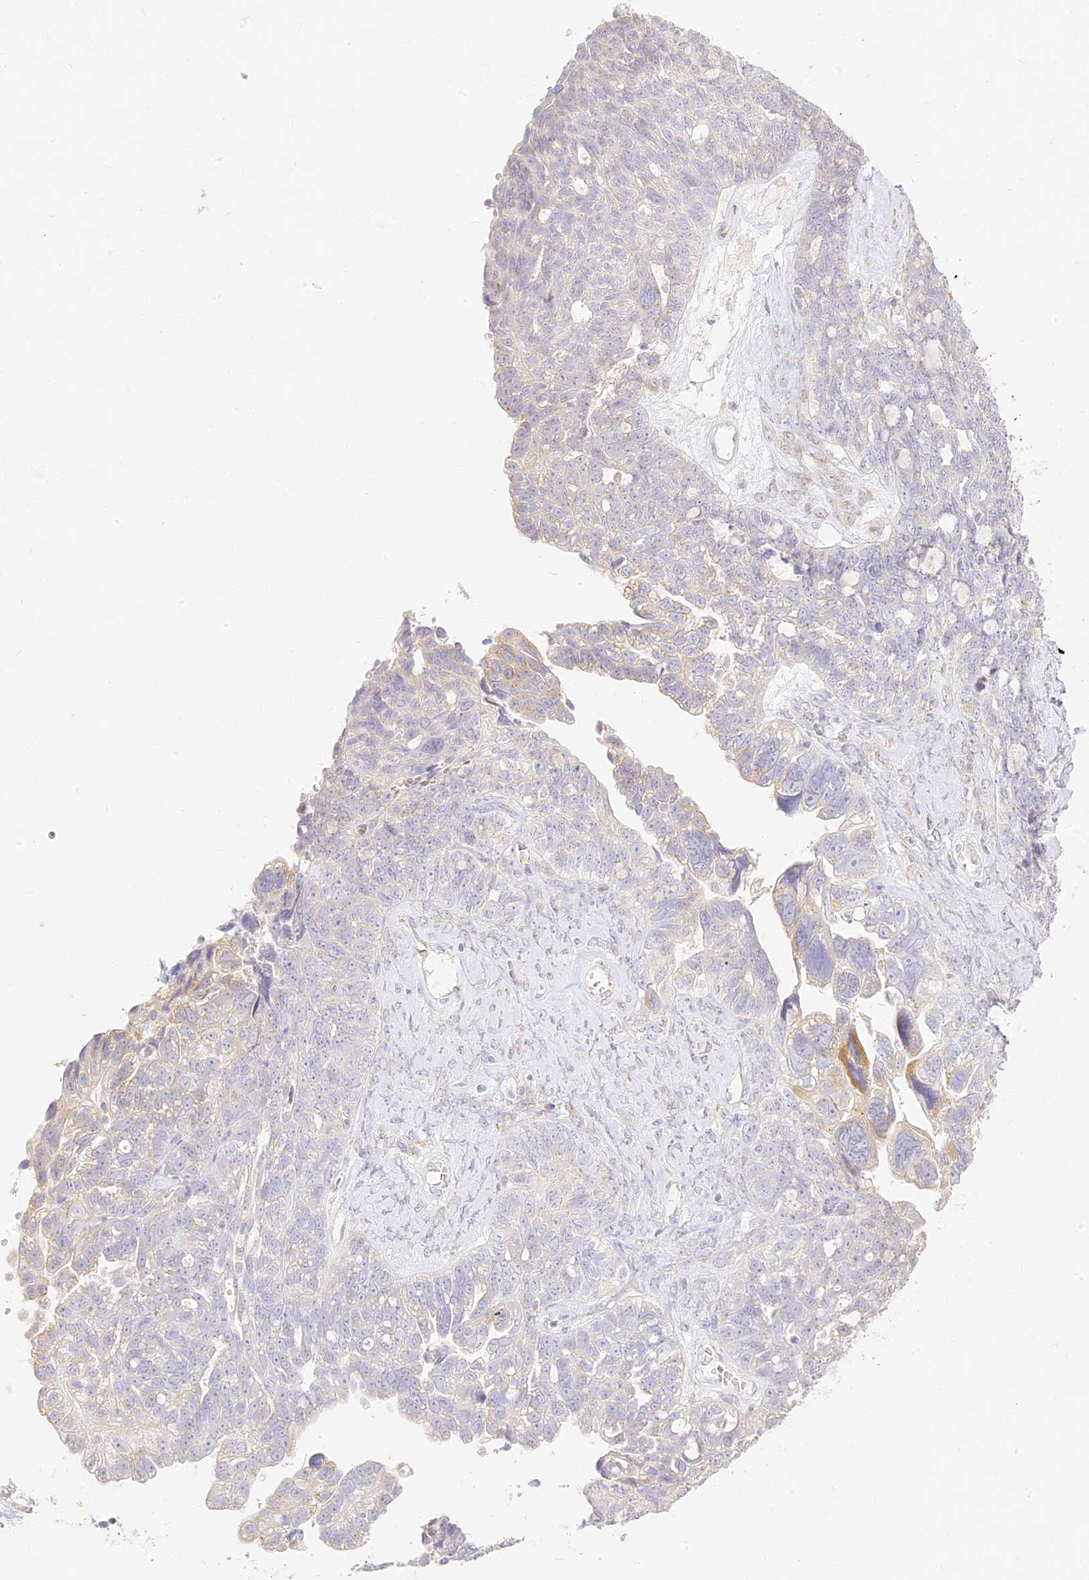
{"staining": {"intensity": "weak", "quantity": "<25%", "location": "cytoplasmic/membranous"}, "tissue": "ovarian cancer", "cell_type": "Tumor cells", "image_type": "cancer", "snomed": [{"axis": "morphology", "description": "Cystadenocarcinoma, serous, NOS"}, {"axis": "topography", "description": "Ovary"}], "caption": "IHC image of neoplastic tissue: ovarian serous cystadenocarcinoma stained with DAB (3,3'-diaminobenzidine) demonstrates no significant protein positivity in tumor cells.", "gene": "SEC13", "patient": {"sex": "female", "age": 79}}